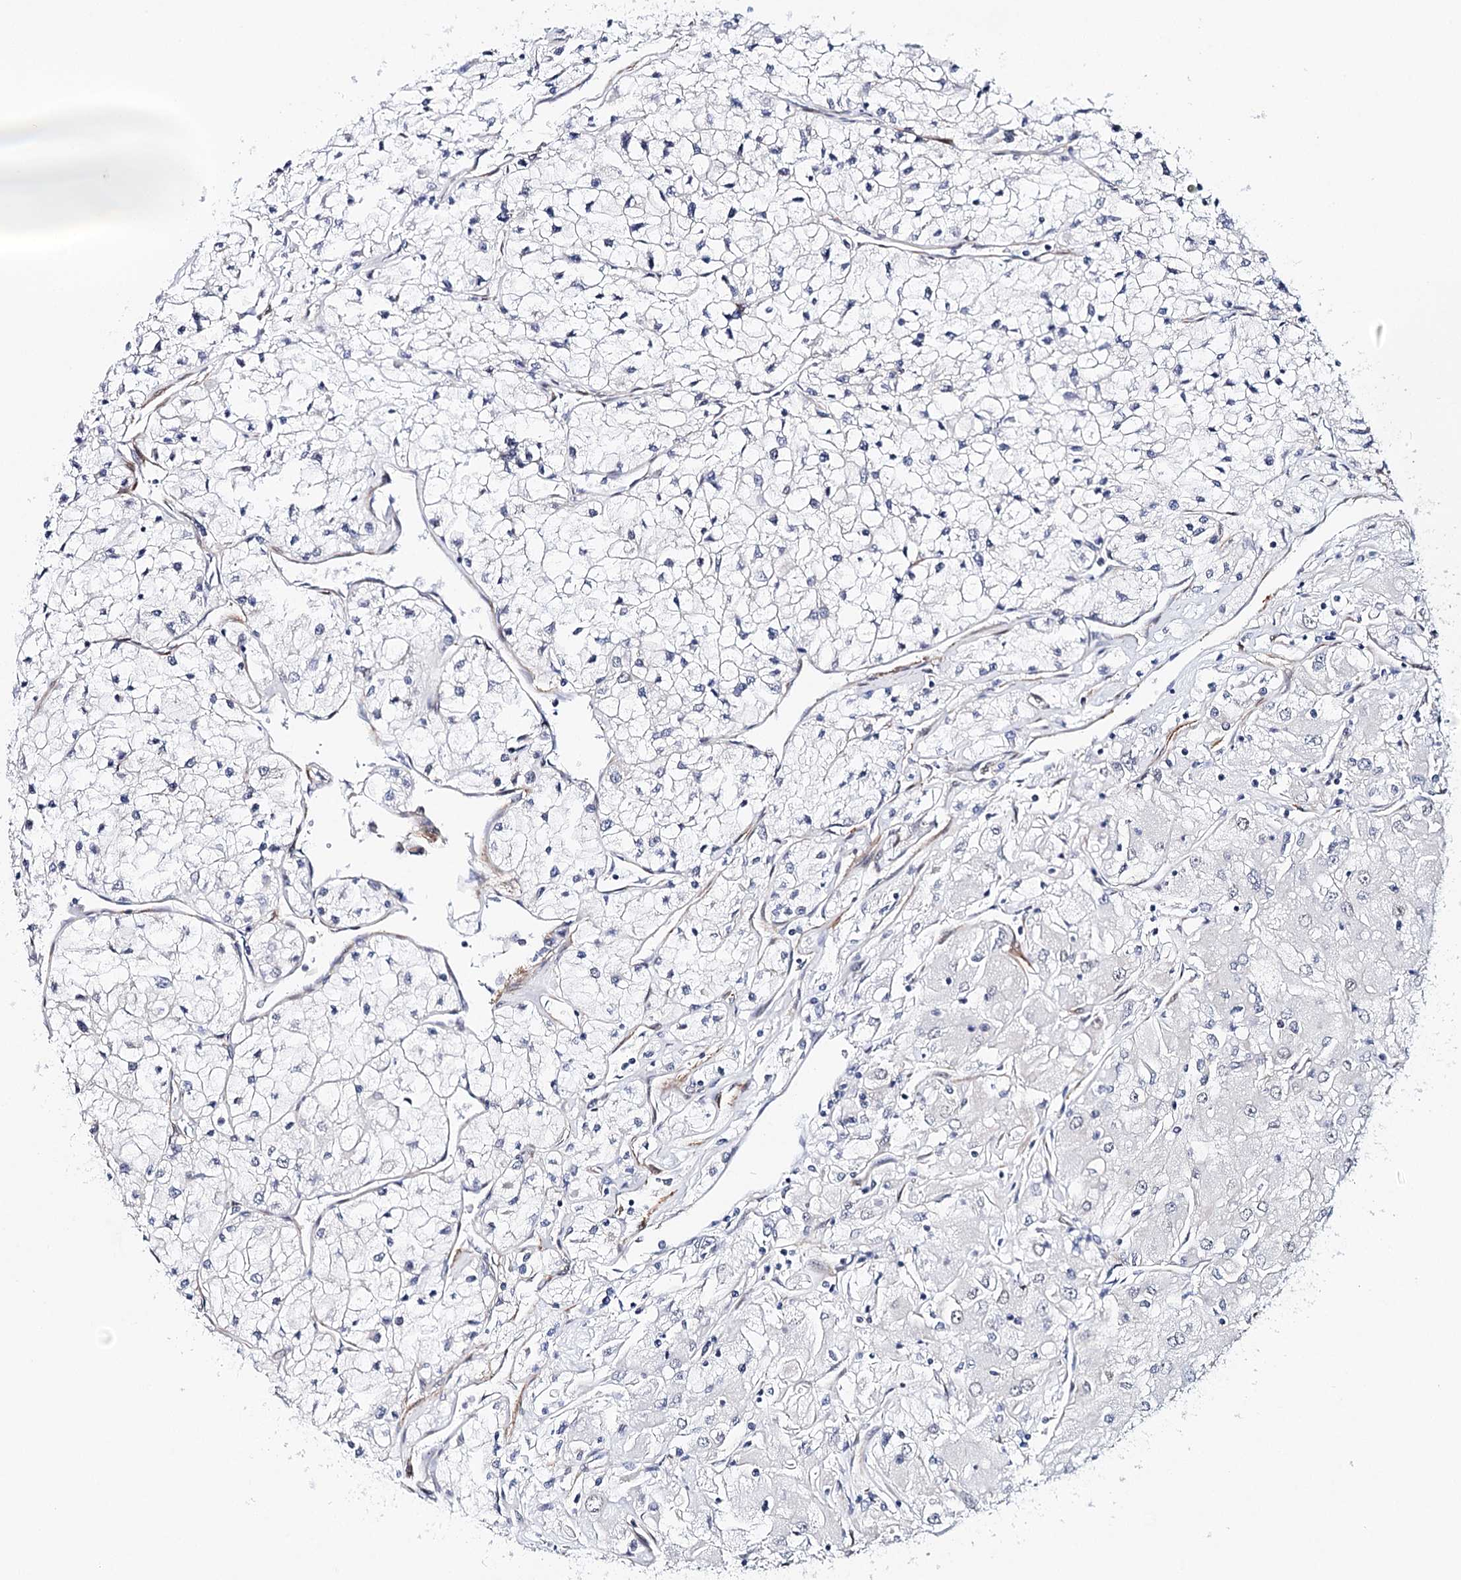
{"staining": {"intensity": "negative", "quantity": "none", "location": "none"}, "tissue": "renal cancer", "cell_type": "Tumor cells", "image_type": "cancer", "snomed": [{"axis": "morphology", "description": "Adenocarcinoma, NOS"}, {"axis": "topography", "description": "Kidney"}], "caption": "Tumor cells are negative for protein expression in human renal cancer. (Immunohistochemistry (ihc), brightfield microscopy, high magnification).", "gene": "PPP2R5B", "patient": {"sex": "male", "age": 80}}